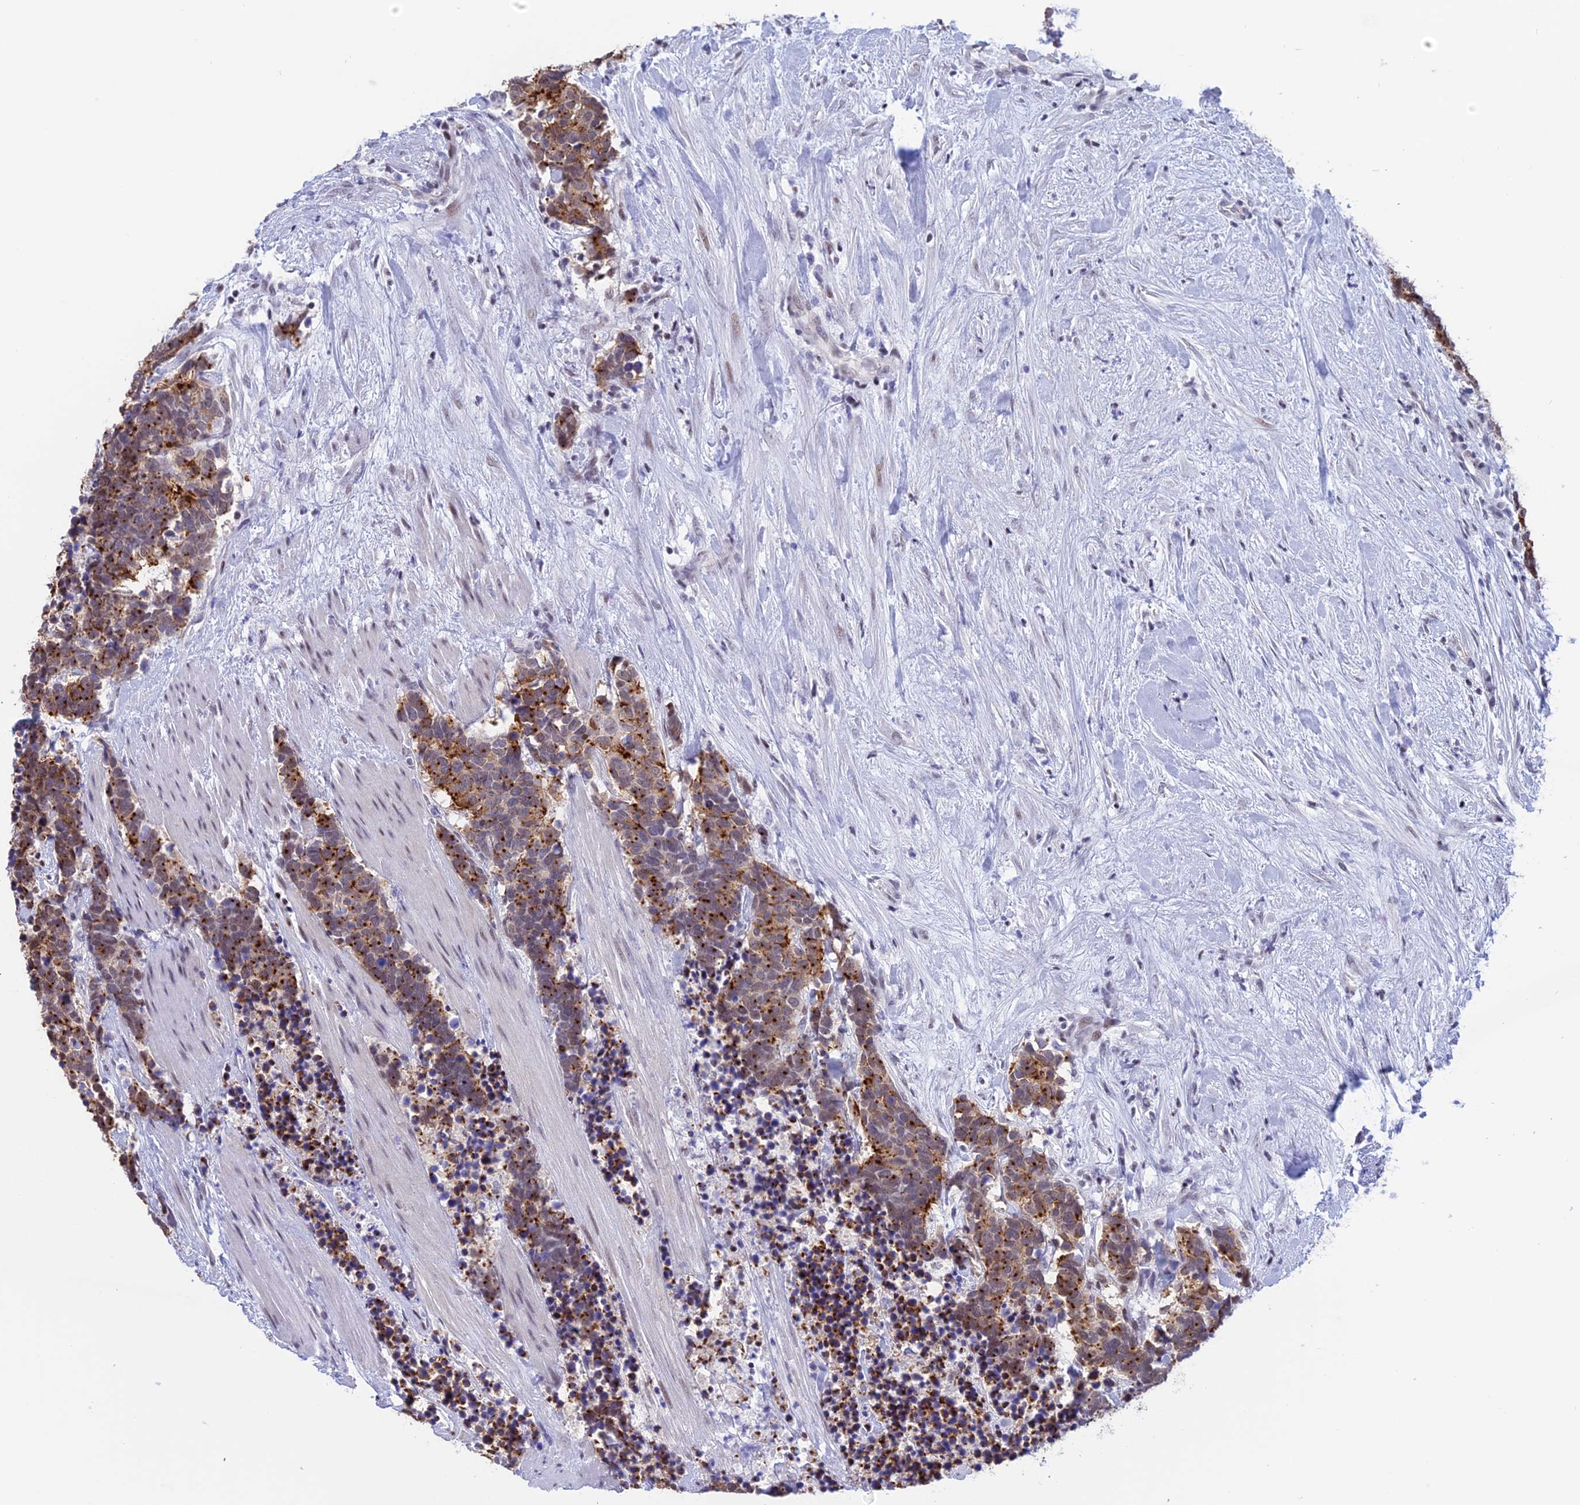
{"staining": {"intensity": "strong", "quantity": "25%-75%", "location": "cytoplasmic/membranous"}, "tissue": "carcinoid", "cell_type": "Tumor cells", "image_type": "cancer", "snomed": [{"axis": "morphology", "description": "Carcinoma, NOS"}, {"axis": "morphology", "description": "Carcinoid, malignant, NOS"}, {"axis": "topography", "description": "Prostate"}], "caption": "Malignant carcinoid tissue shows strong cytoplasmic/membranous staining in about 25%-75% of tumor cells", "gene": "SPIRE2", "patient": {"sex": "male", "age": 57}}